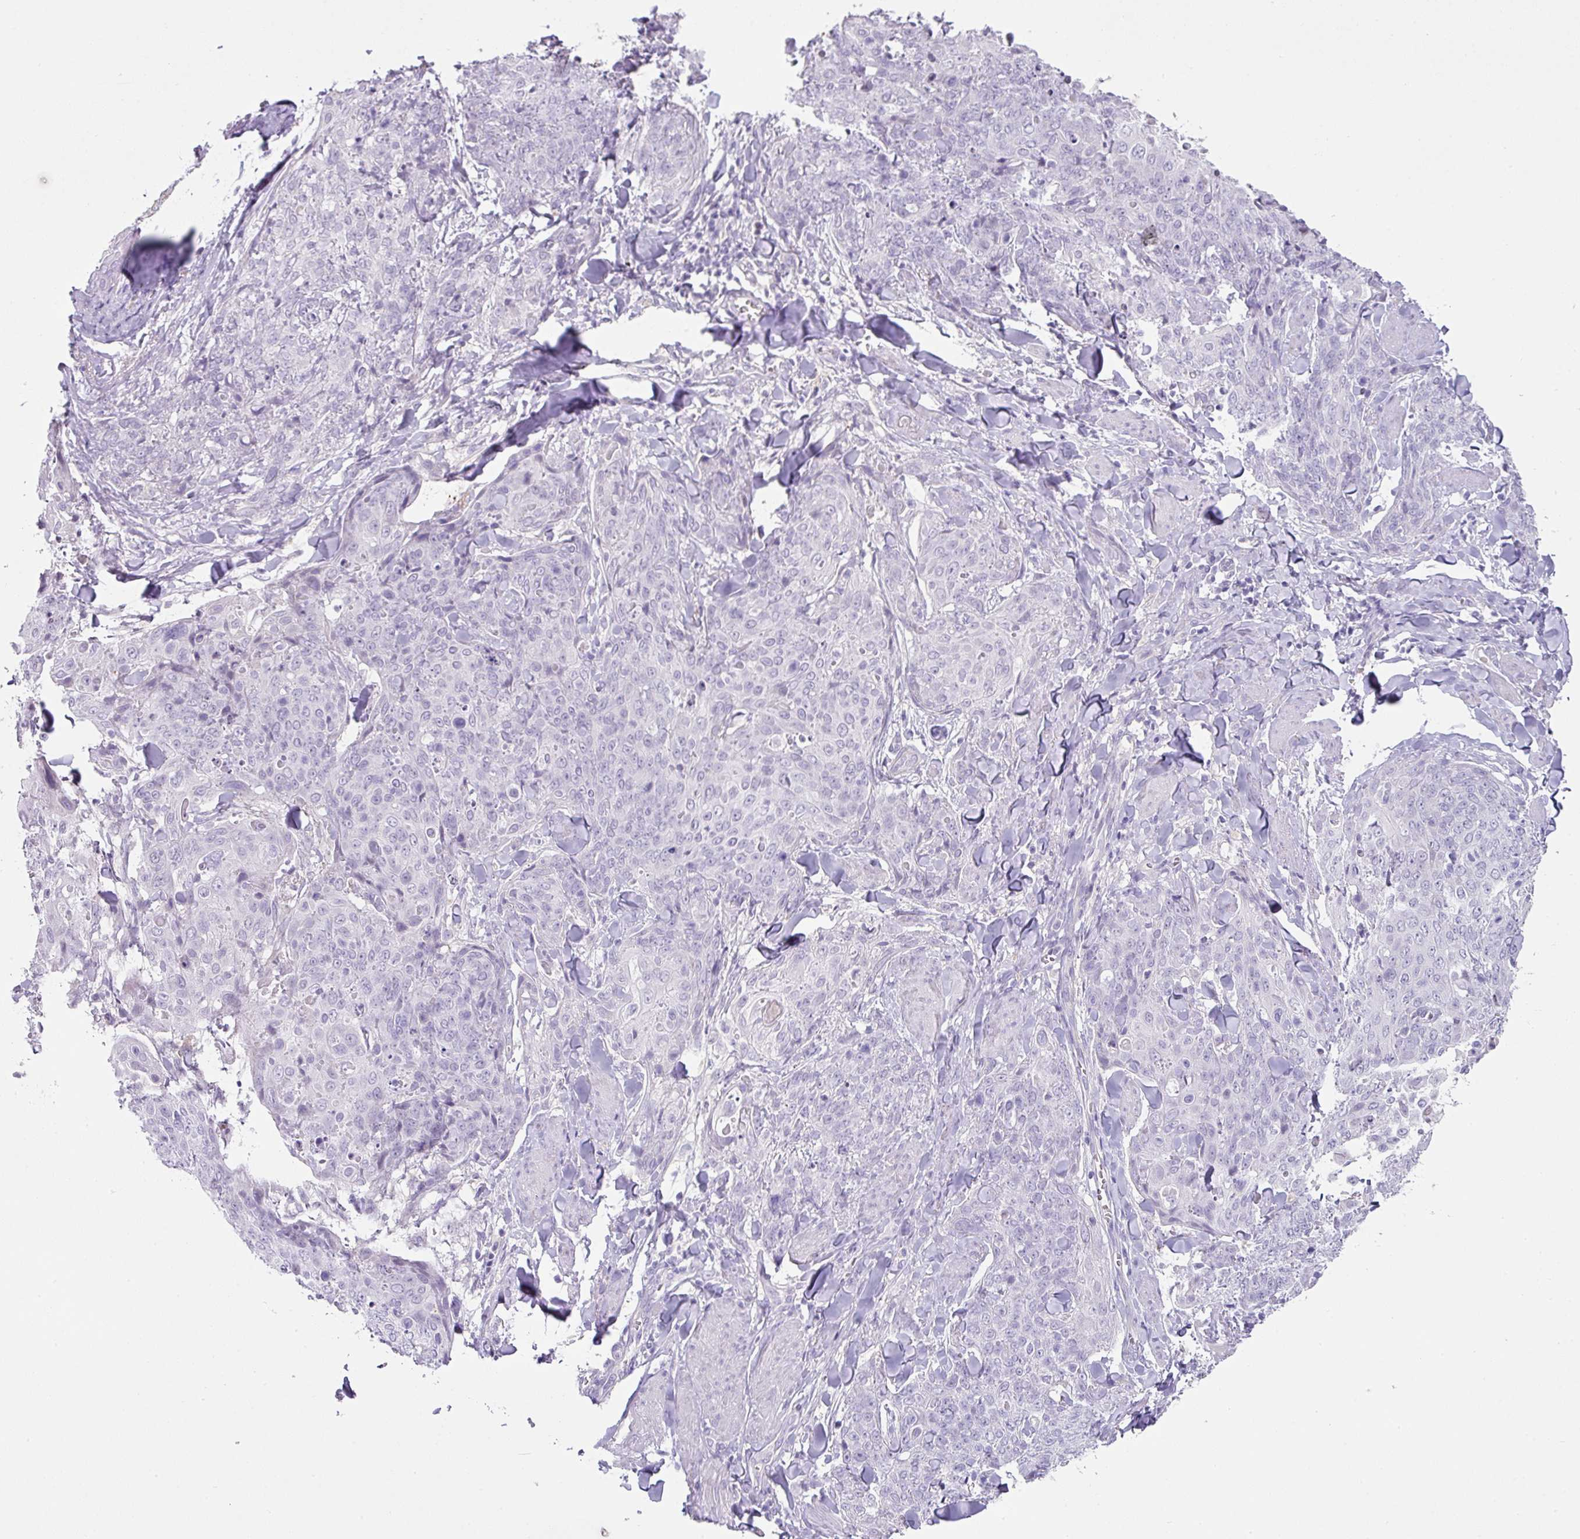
{"staining": {"intensity": "negative", "quantity": "none", "location": "none"}, "tissue": "skin cancer", "cell_type": "Tumor cells", "image_type": "cancer", "snomed": [{"axis": "morphology", "description": "Squamous cell carcinoma, NOS"}, {"axis": "topography", "description": "Skin"}, {"axis": "topography", "description": "Vulva"}], "caption": "This is a image of IHC staining of skin squamous cell carcinoma, which shows no positivity in tumor cells.", "gene": "OR52N1", "patient": {"sex": "female", "age": 85}}